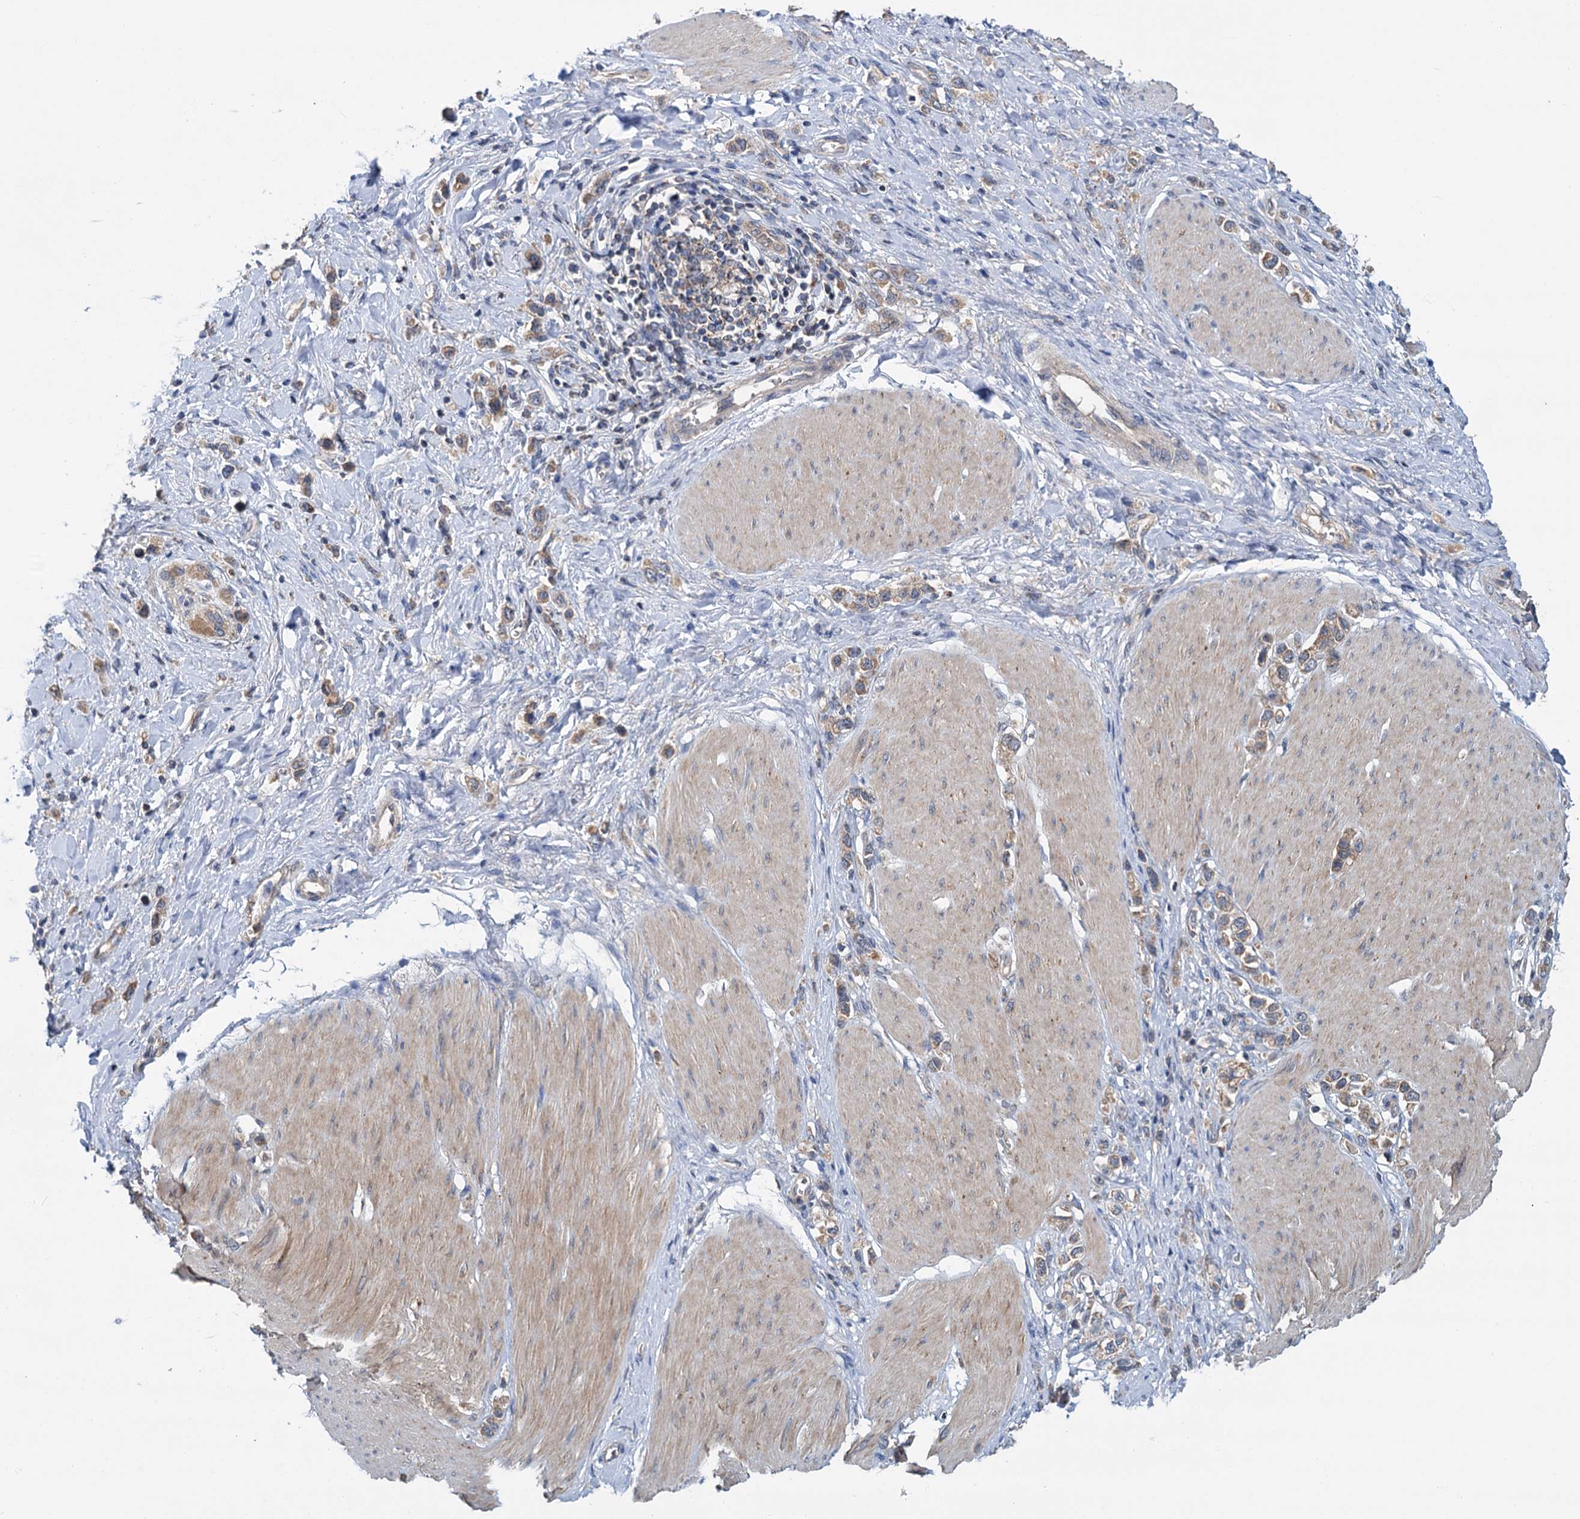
{"staining": {"intensity": "weak", "quantity": ">75%", "location": "cytoplasmic/membranous"}, "tissue": "stomach cancer", "cell_type": "Tumor cells", "image_type": "cancer", "snomed": [{"axis": "morphology", "description": "Normal tissue, NOS"}, {"axis": "morphology", "description": "Adenocarcinoma, NOS"}, {"axis": "topography", "description": "Stomach, upper"}, {"axis": "topography", "description": "Stomach"}], "caption": "Protein expression analysis of stomach cancer (adenocarcinoma) displays weak cytoplasmic/membranous positivity in approximately >75% of tumor cells. The protein of interest is shown in brown color, while the nuclei are stained blue.", "gene": "DYNC2H1", "patient": {"sex": "female", "age": 65}}